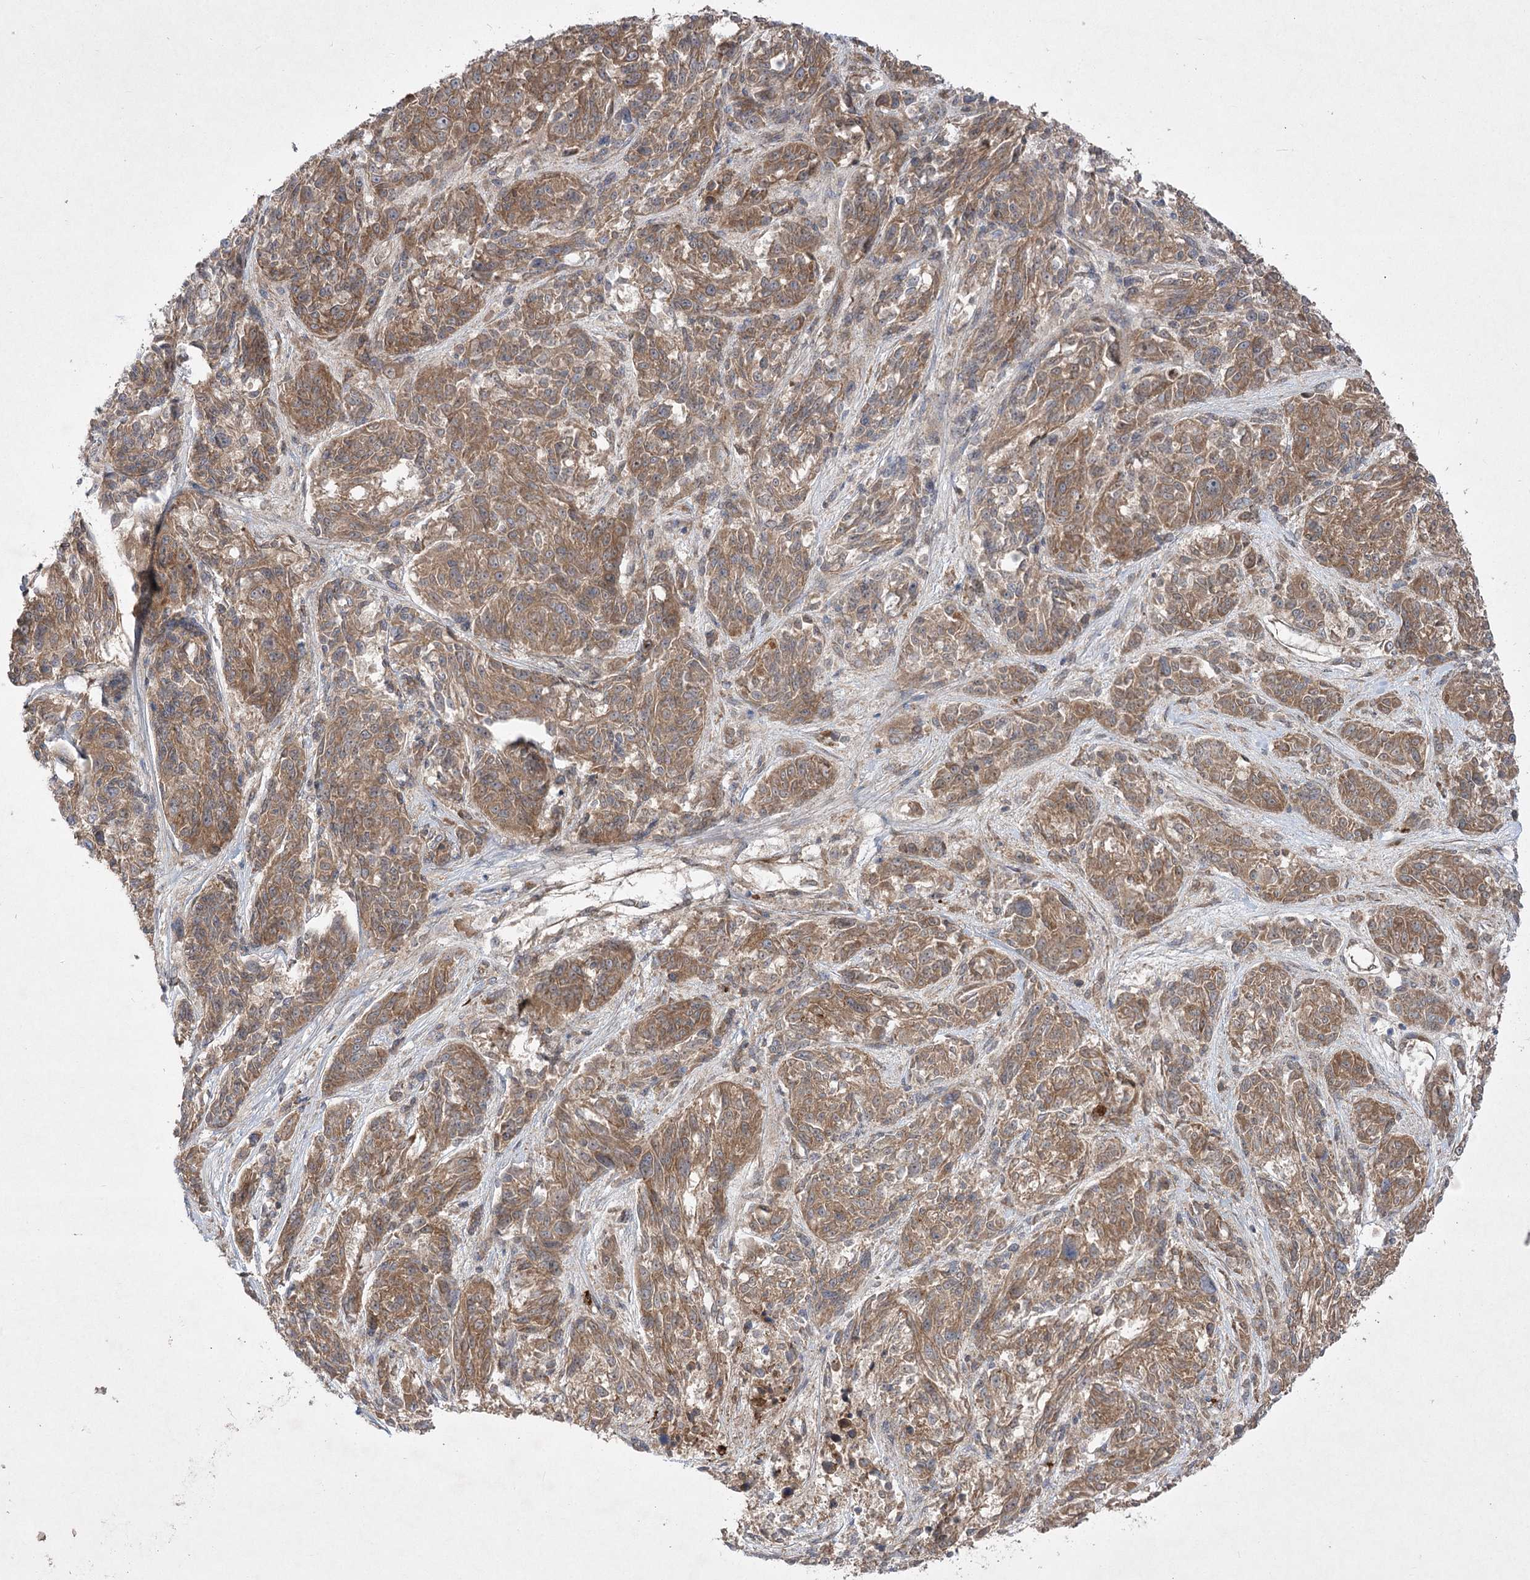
{"staining": {"intensity": "moderate", "quantity": ">75%", "location": "cytoplasmic/membranous"}, "tissue": "melanoma", "cell_type": "Tumor cells", "image_type": "cancer", "snomed": [{"axis": "morphology", "description": "Malignant melanoma, NOS"}, {"axis": "topography", "description": "Skin"}], "caption": "Moderate cytoplasmic/membranous expression for a protein is present in about >75% of tumor cells of melanoma using immunohistochemistry (IHC).", "gene": "PLEKHA5", "patient": {"sex": "male", "age": 53}}